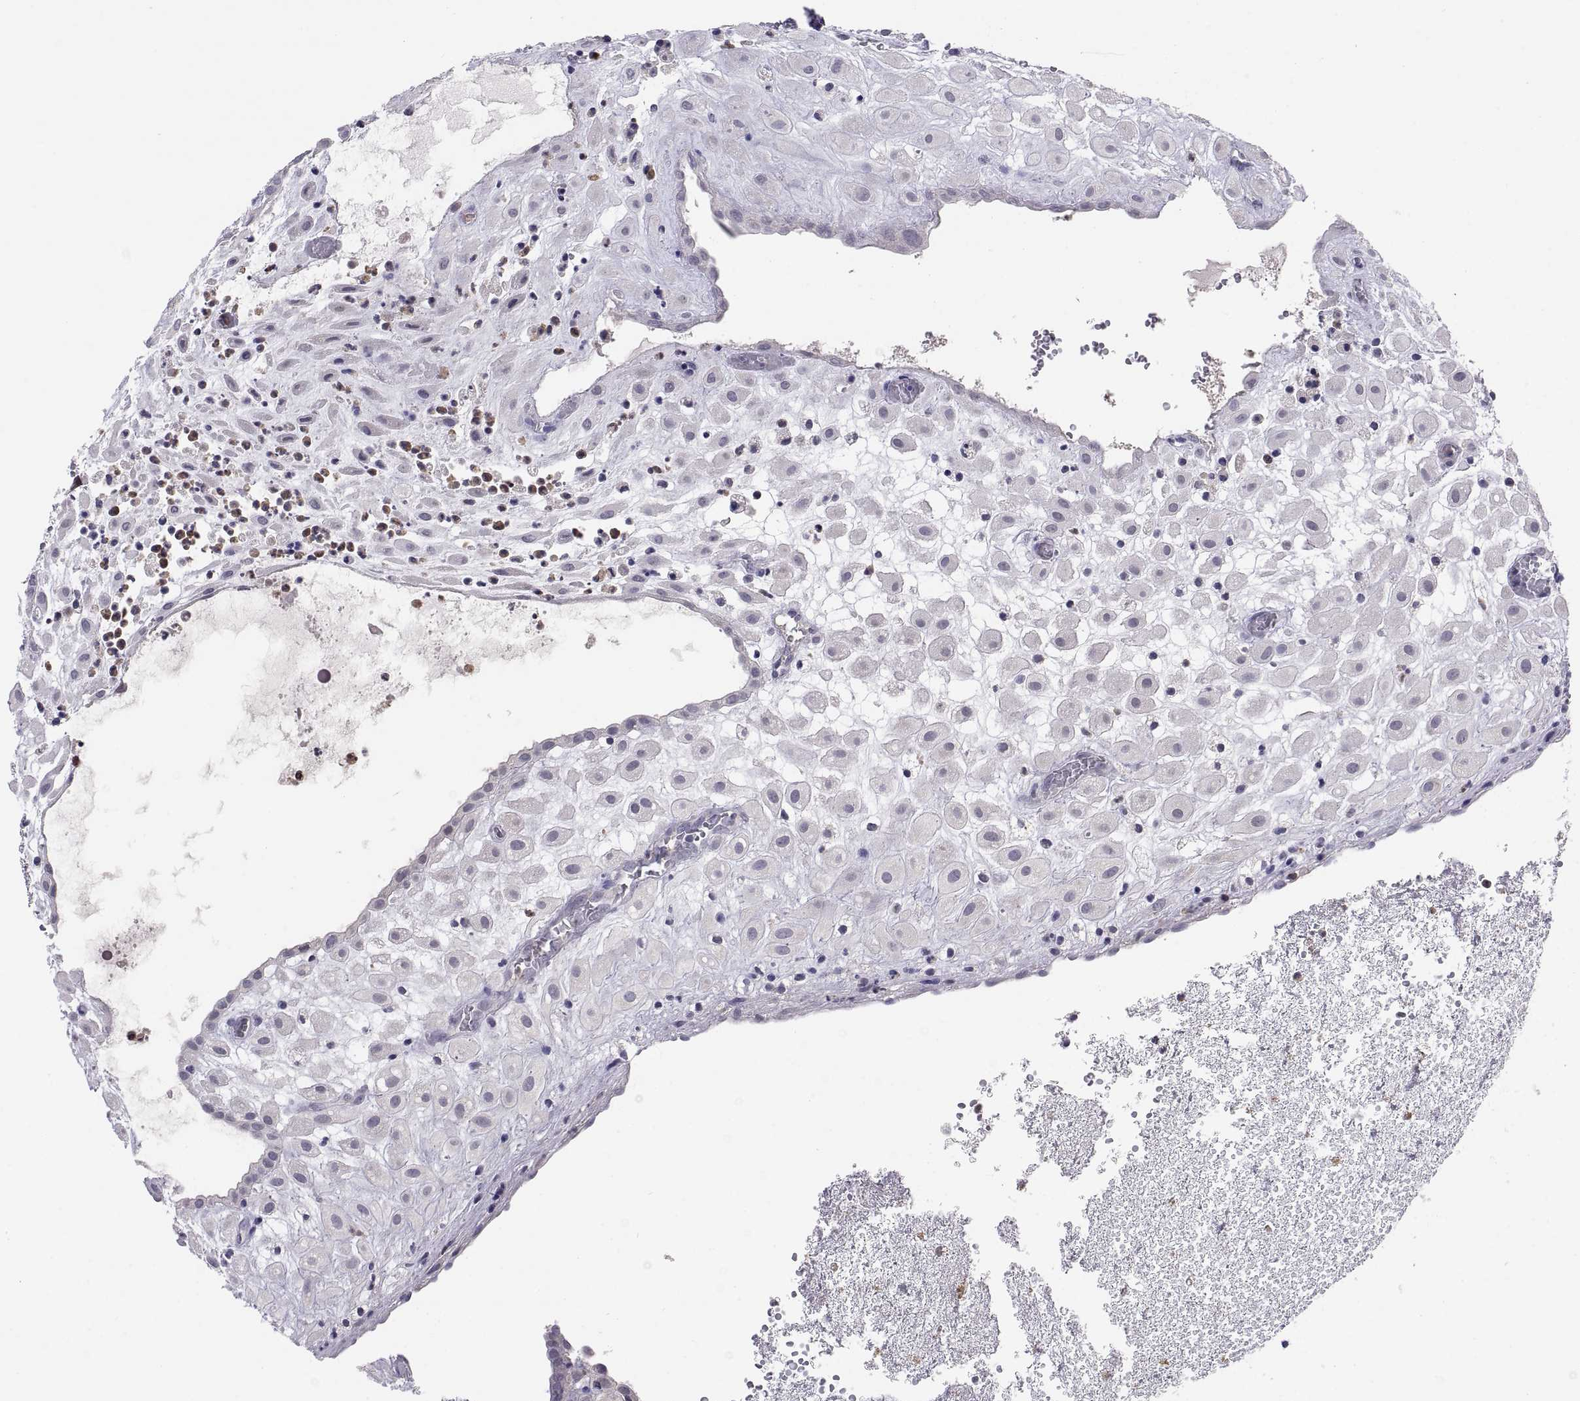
{"staining": {"intensity": "negative", "quantity": "none", "location": "none"}, "tissue": "placenta", "cell_type": "Decidual cells", "image_type": "normal", "snomed": [{"axis": "morphology", "description": "Normal tissue, NOS"}, {"axis": "topography", "description": "Placenta"}], "caption": "IHC photomicrograph of unremarkable placenta: human placenta stained with DAB (3,3'-diaminobenzidine) reveals no significant protein positivity in decidual cells. Nuclei are stained in blue.", "gene": "PKP1", "patient": {"sex": "female", "age": 24}}